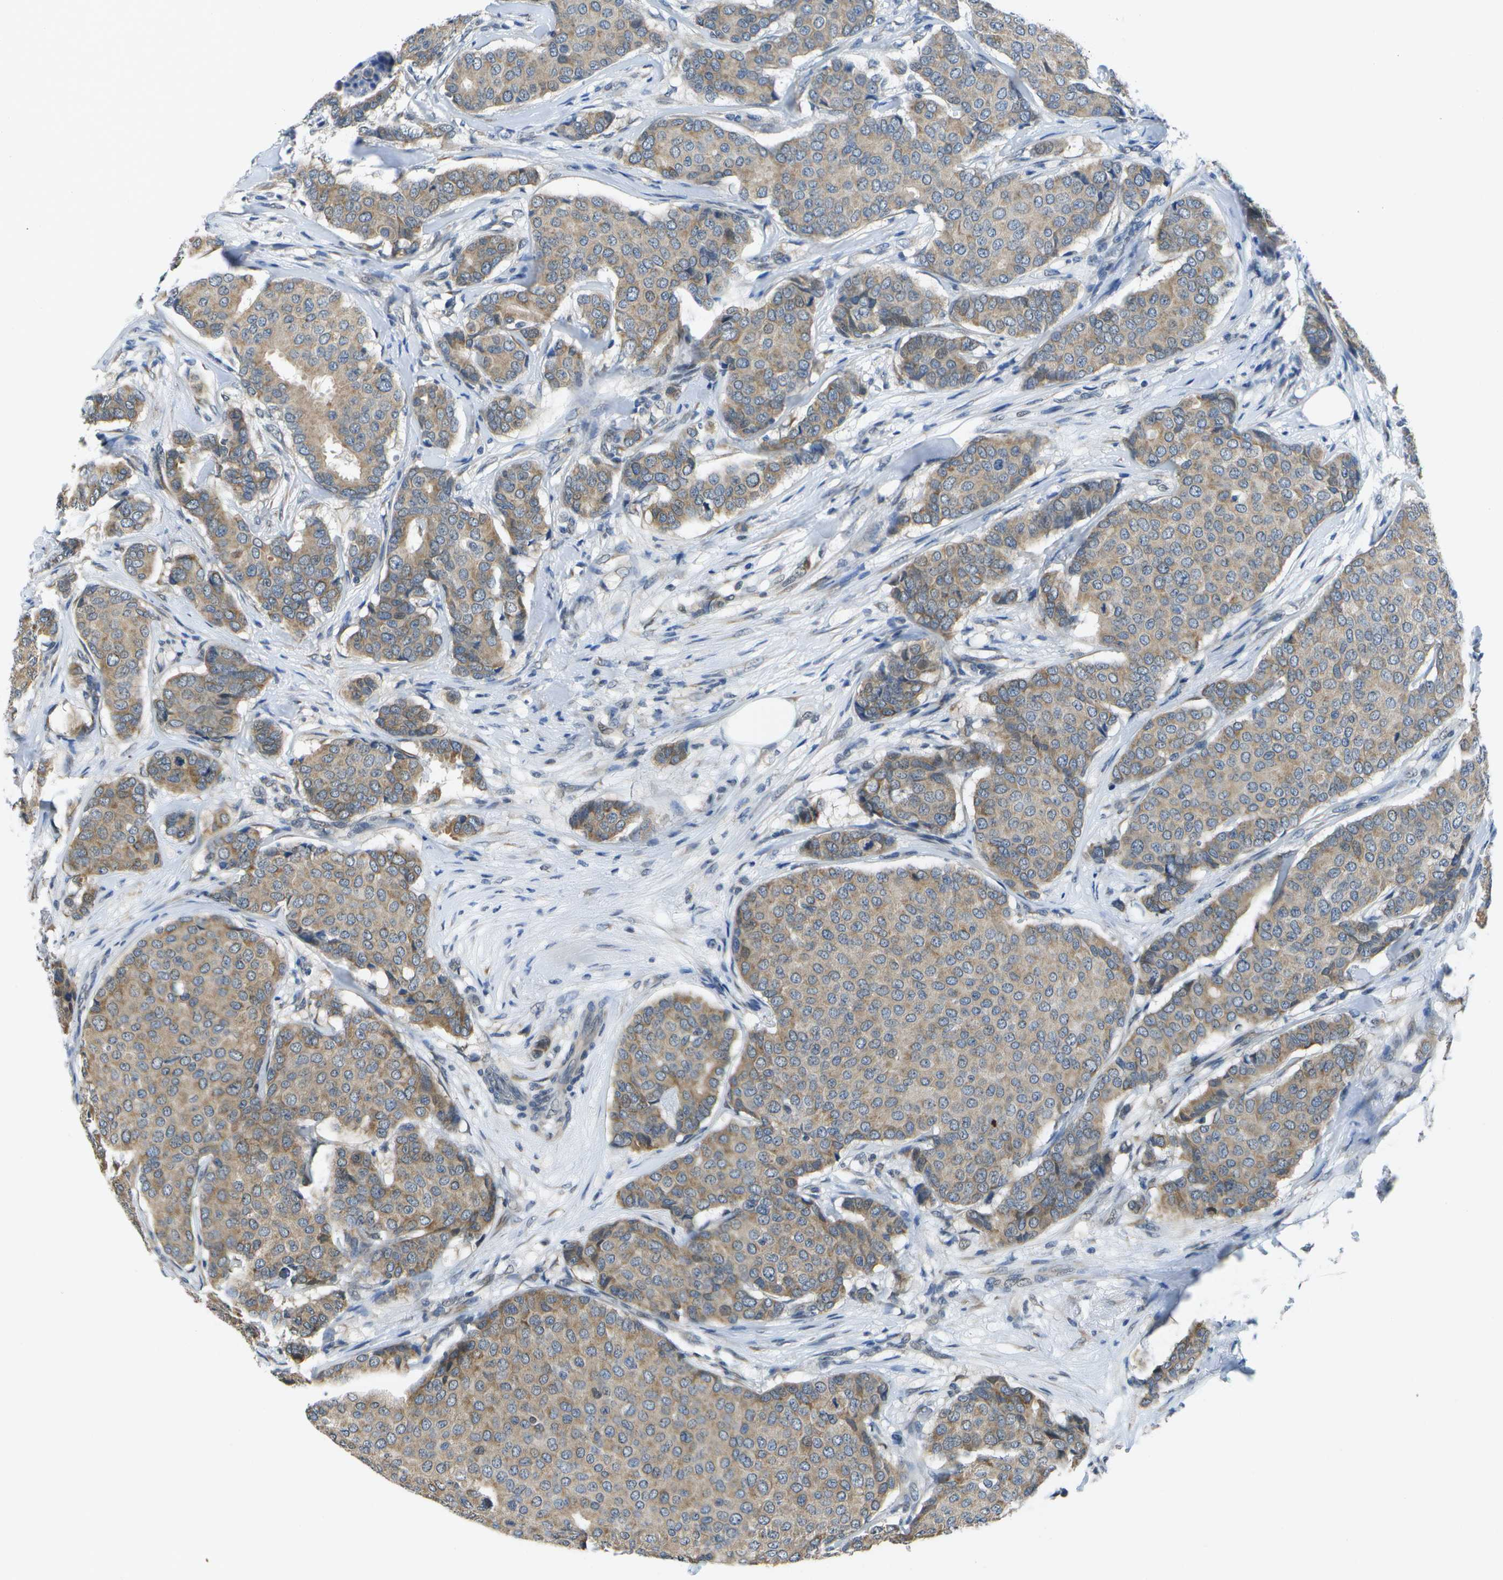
{"staining": {"intensity": "weak", "quantity": ">75%", "location": "cytoplasmic/membranous"}, "tissue": "breast cancer", "cell_type": "Tumor cells", "image_type": "cancer", "snomed": [{"axis": "morphology", "description": "Duct carcinoma"}, {"axis": "topography", "description": "Breast"}], "caption": "Human breast cancer (infiltrating ductal carcinoma) stained with a brown dye demonstrates weak cytoplasmic/membranous positive expression in approximately >75% of tumor cells.", "gene": "DSE", "patient": {"sex": "female", "age": 75}}